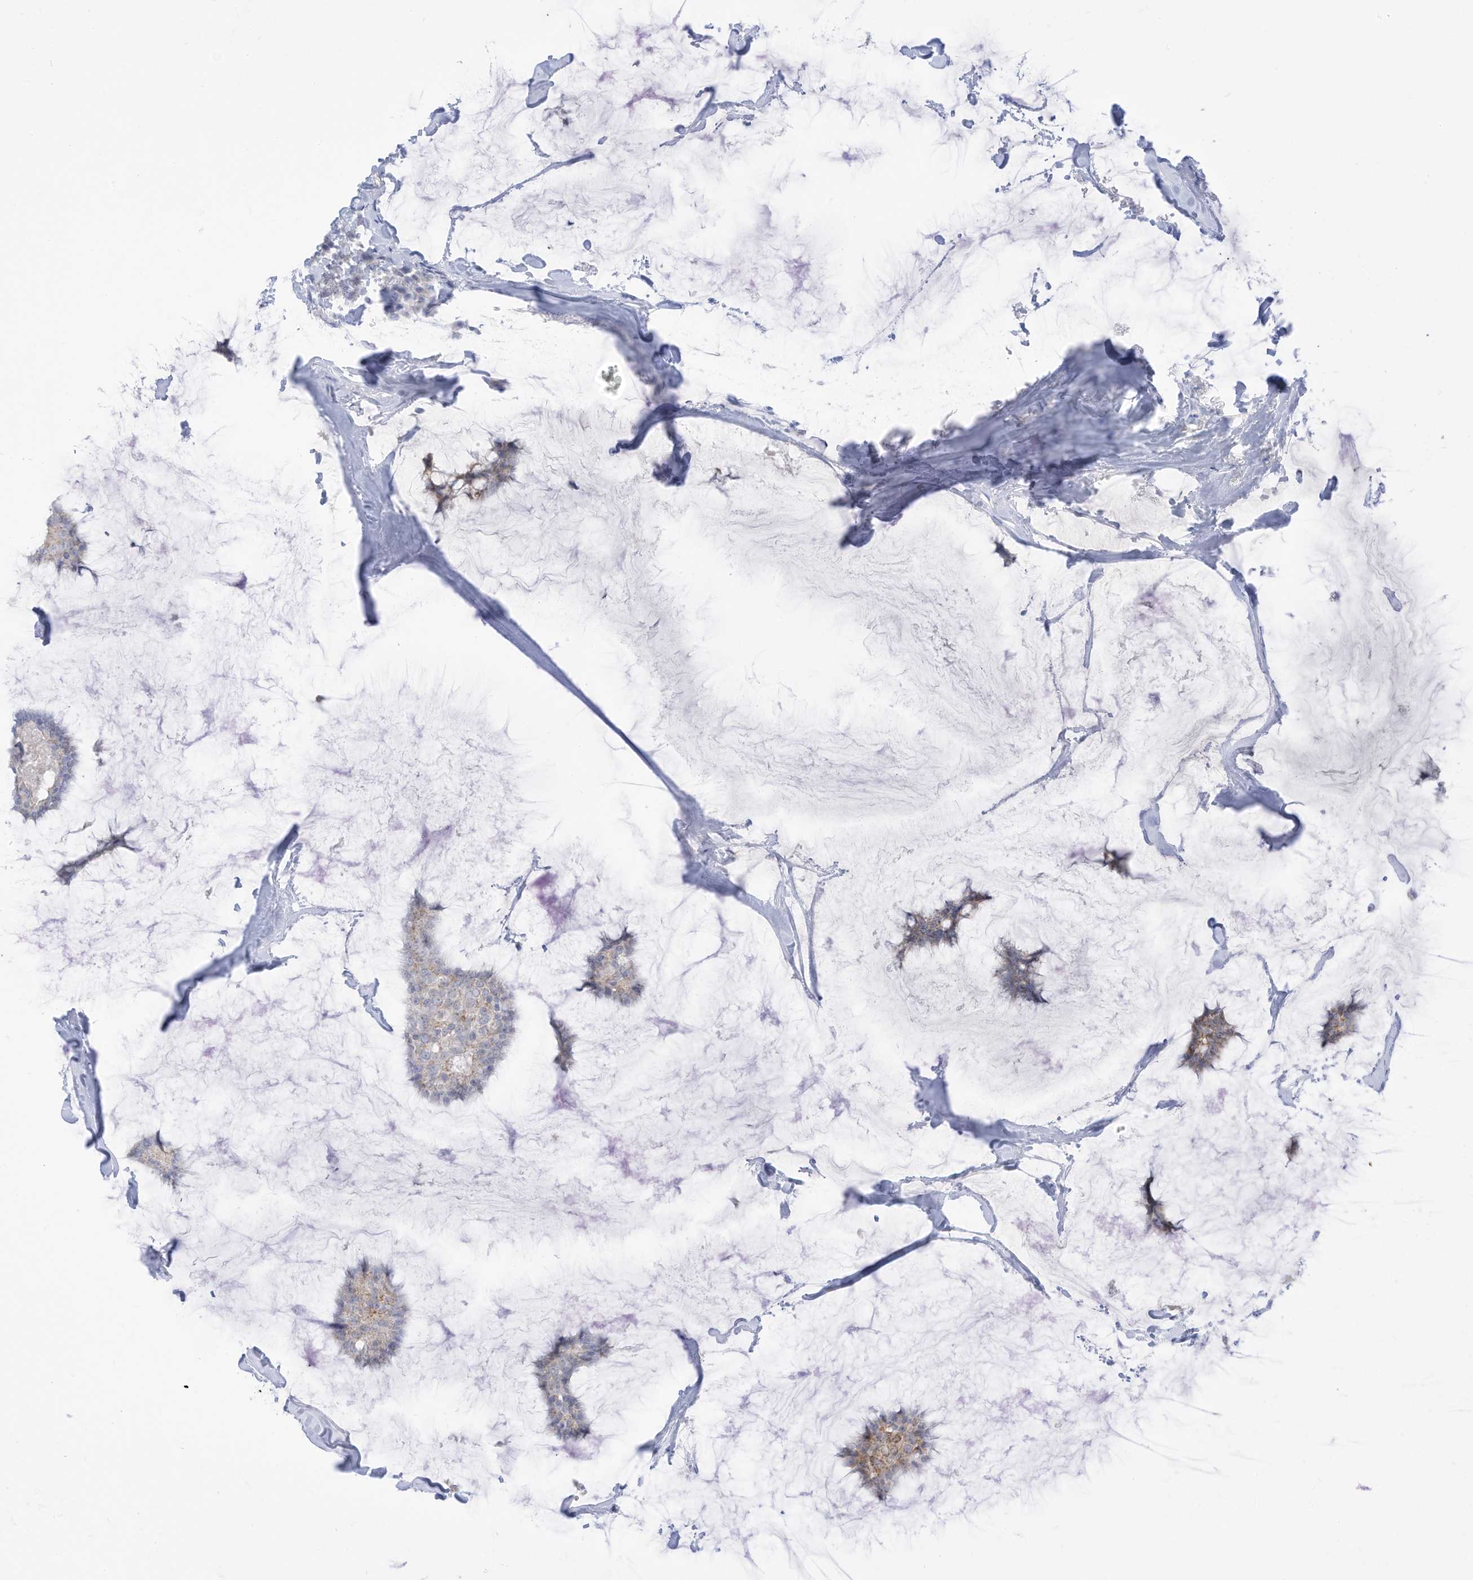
{"staining": {"intensity": "weak", "quantity": "25%-75%", "location": "cytoplasmic/membranous"}, "tissue": "breast cancer", "cell_type": "Tumor cells", "image_type": "cancer", "snomed": [{"axis": "morphology", "description": "Duct carcinoma"}, {"axis": "topography", "description": "Breast"}], "caption": "Breast cancer stained with IHC reveals weak cytoplasmic/membranous staining in about 25%-75% of tumor cells. Immunohistochemistry (ihc) stains the protein in brown and the nuclei are stained blue.", "gene": "OGT", "patient": {"sex": "female", "age": 93}}